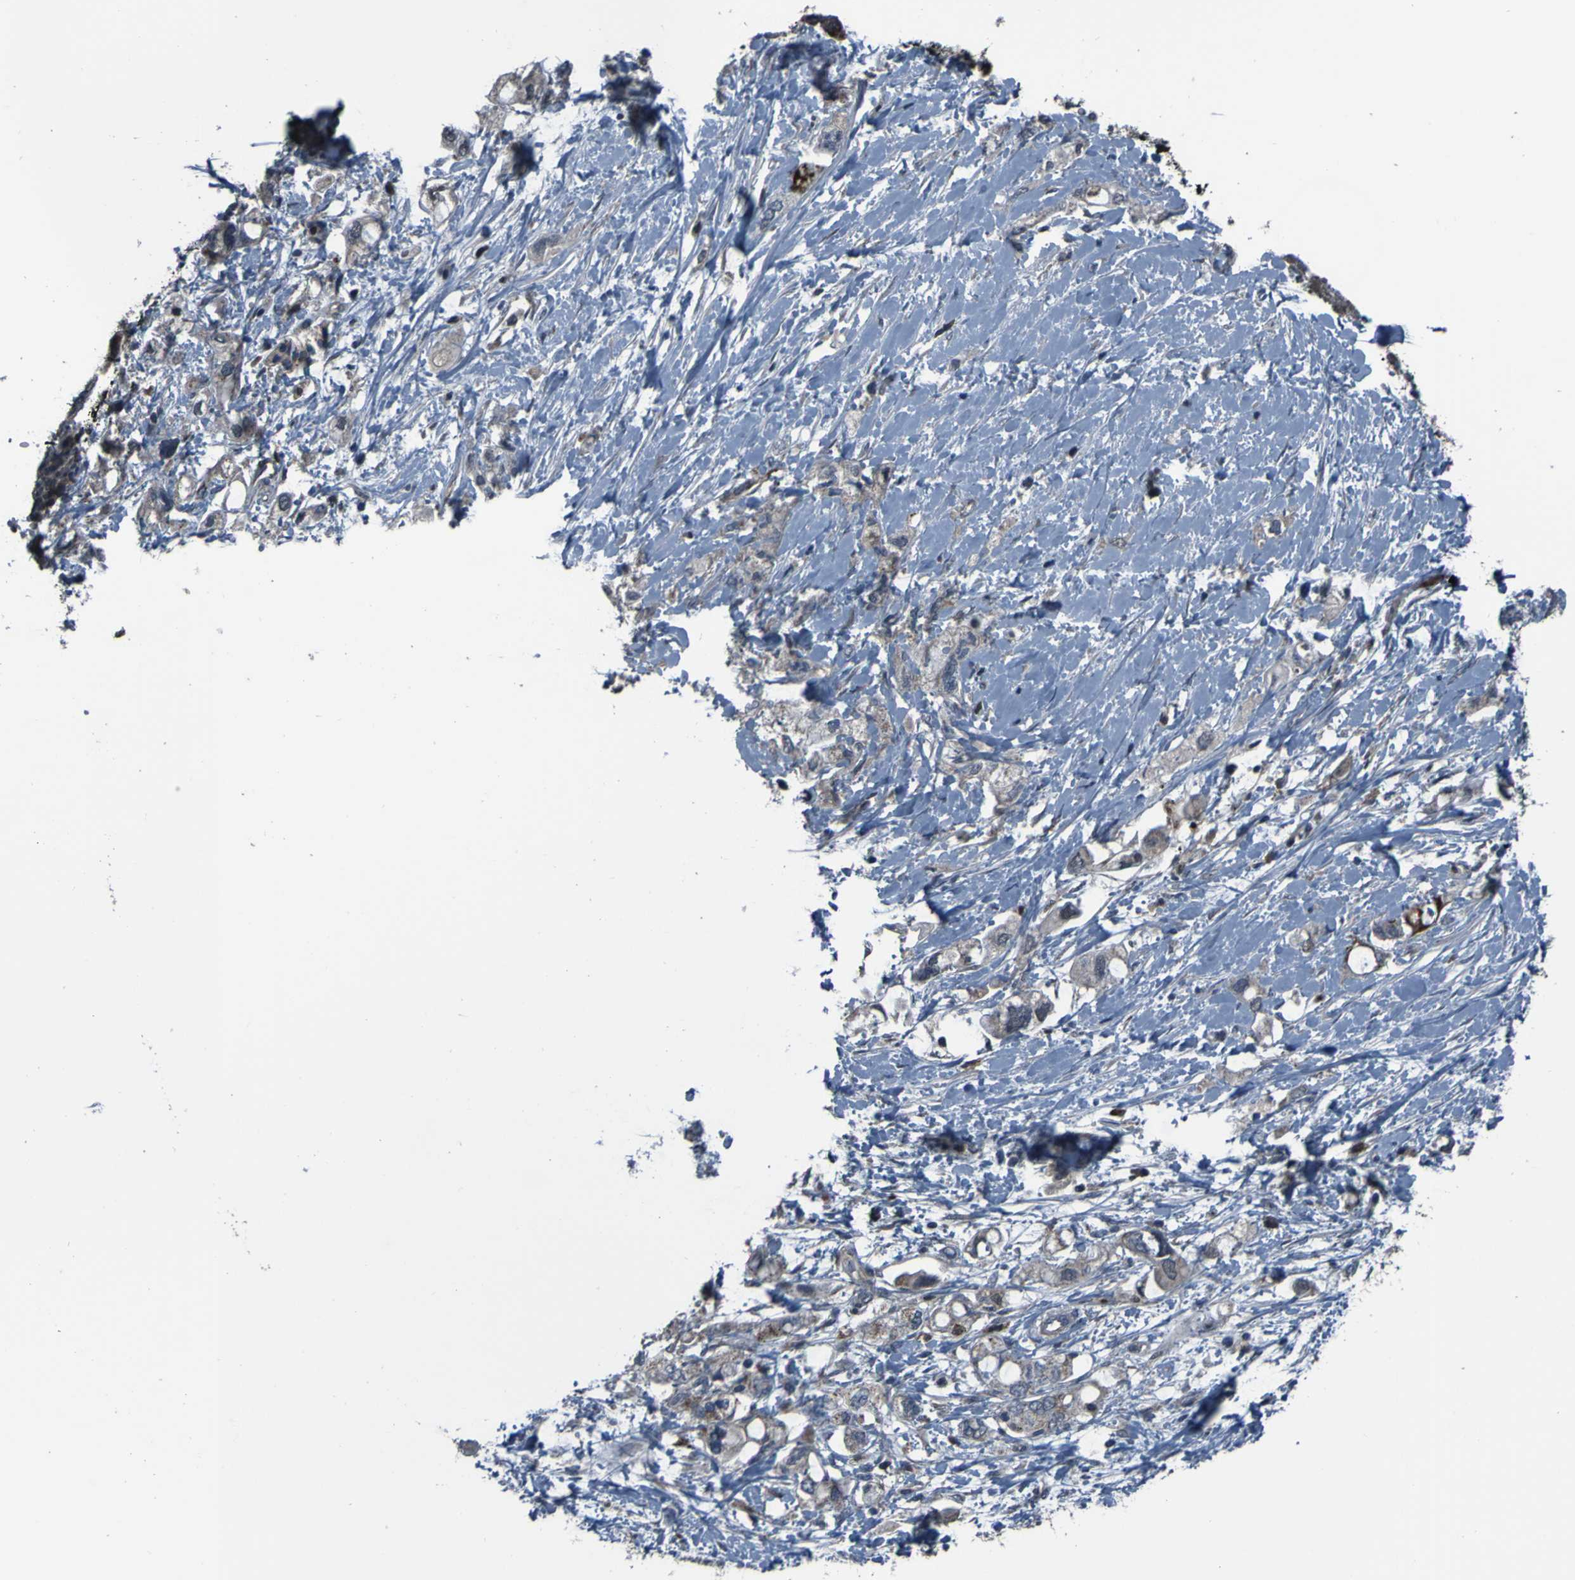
{"staining": {"intensity": "weak", "quantity": ">75%", "location": "cytoplasmic/membranous"}, "tissue": "pancreatic cancer", "cell_type": "Tumor cells", "image_type": "cancer", "snomed": [{"axis": "morphology", "description": "Adenocarcinoma, NOS"}, {"axis": "topography", "description": "Pancreas"}], "caption": "An immunohistochemistry photomicrograph of tumor tissue is shown. Protein staining in brown highlights weak cytoplasmic/membranous positivity in pancreatic adenocarcinoma within tumor cells.", "gene": "OSTM1", "patient": {"sex": "female", "age": 56}}